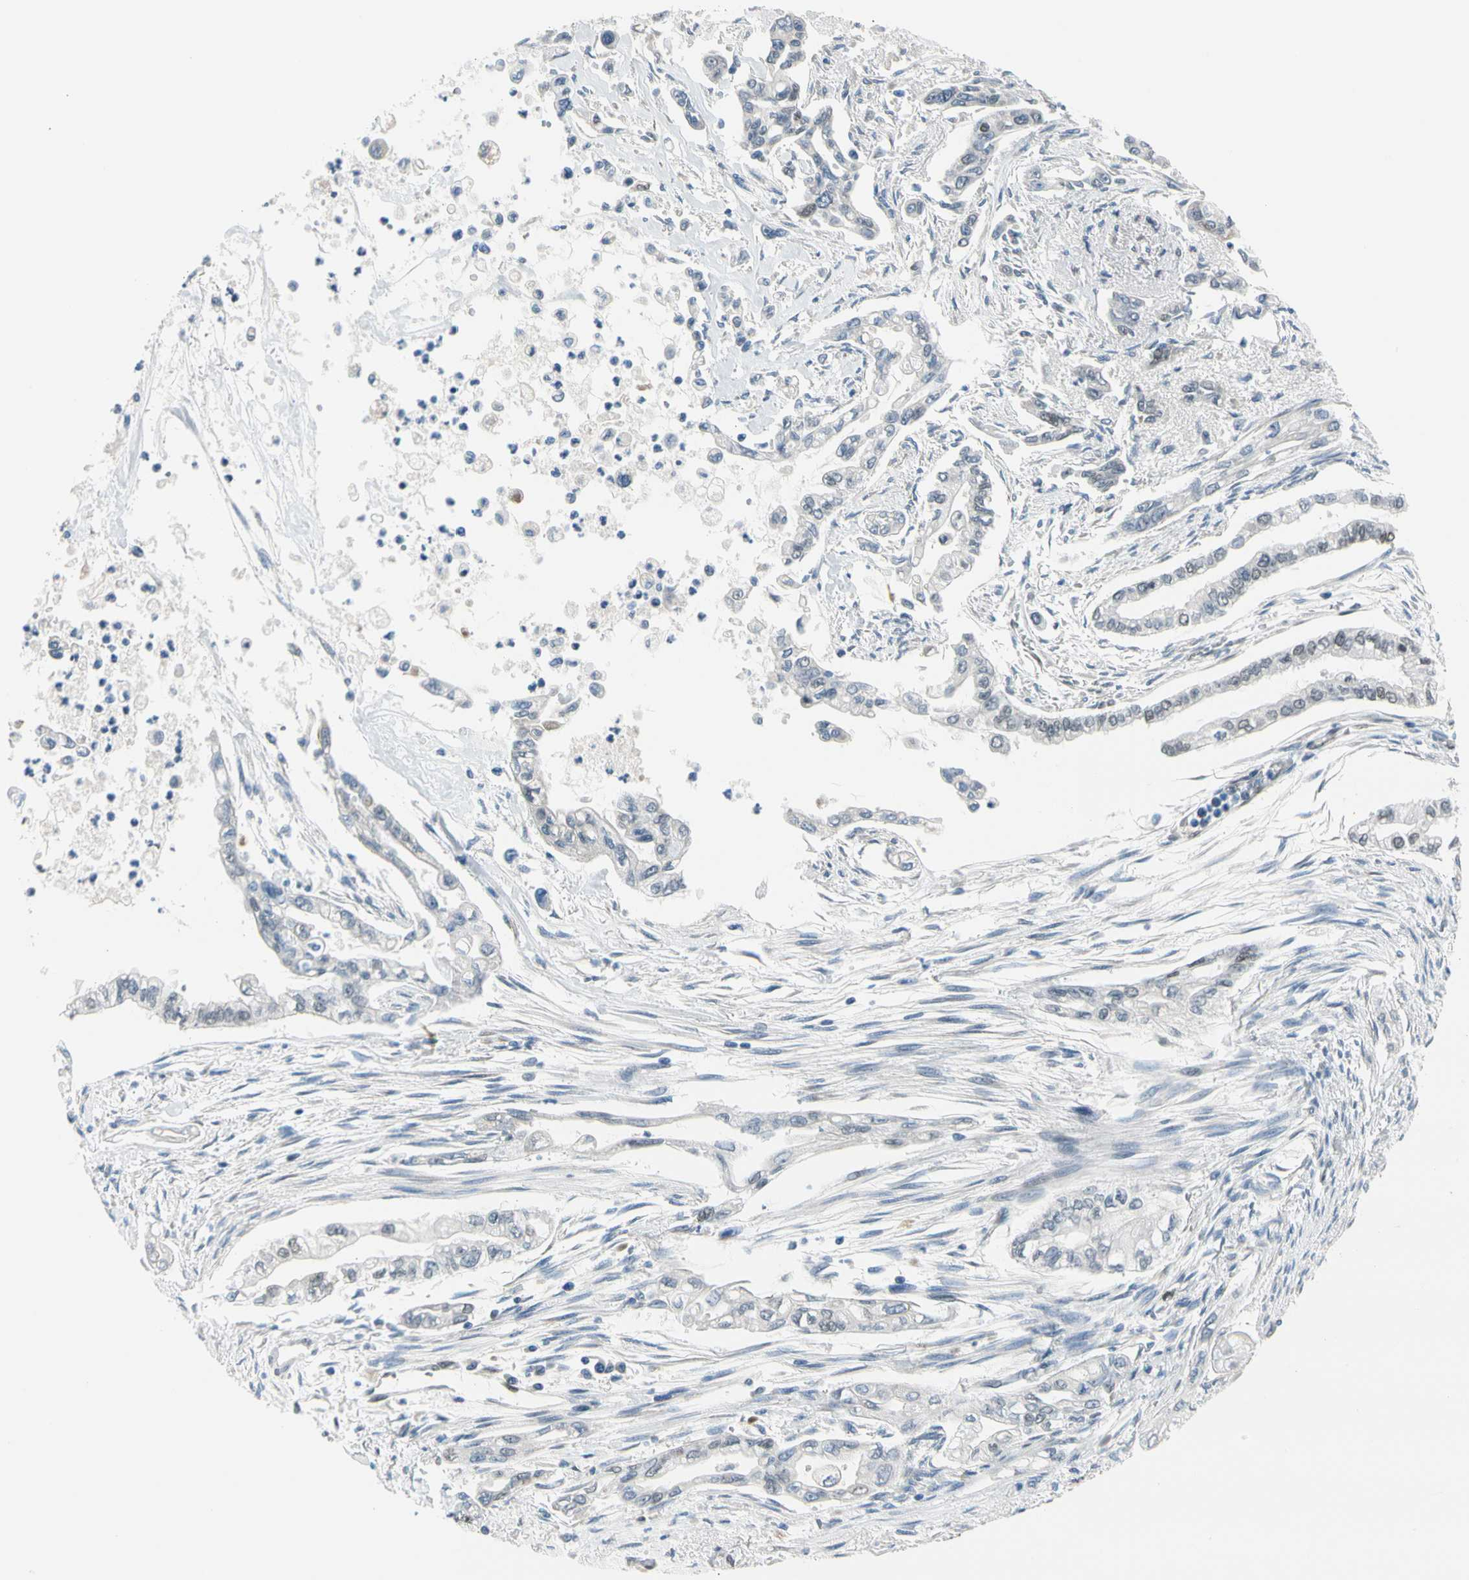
{"staining": {"intensity": "negative", "quantity": "none", "location": "none"}, "tissue": "pancreatic cancer", "cell_type": "Tumor cells", "image_type": "cancer", "snomed": [{"axis": "morphology", "description": "Normal tissue, NOS"}, {"axis": "topography", "description": "Pancreas"}], "caption": "Pancreatic cancer stained for a protein using immunohistochemistry demonstrates no positivity tumor cells.", "gene": "NFIA", "patient": {"sex": "male", "age": 42}}